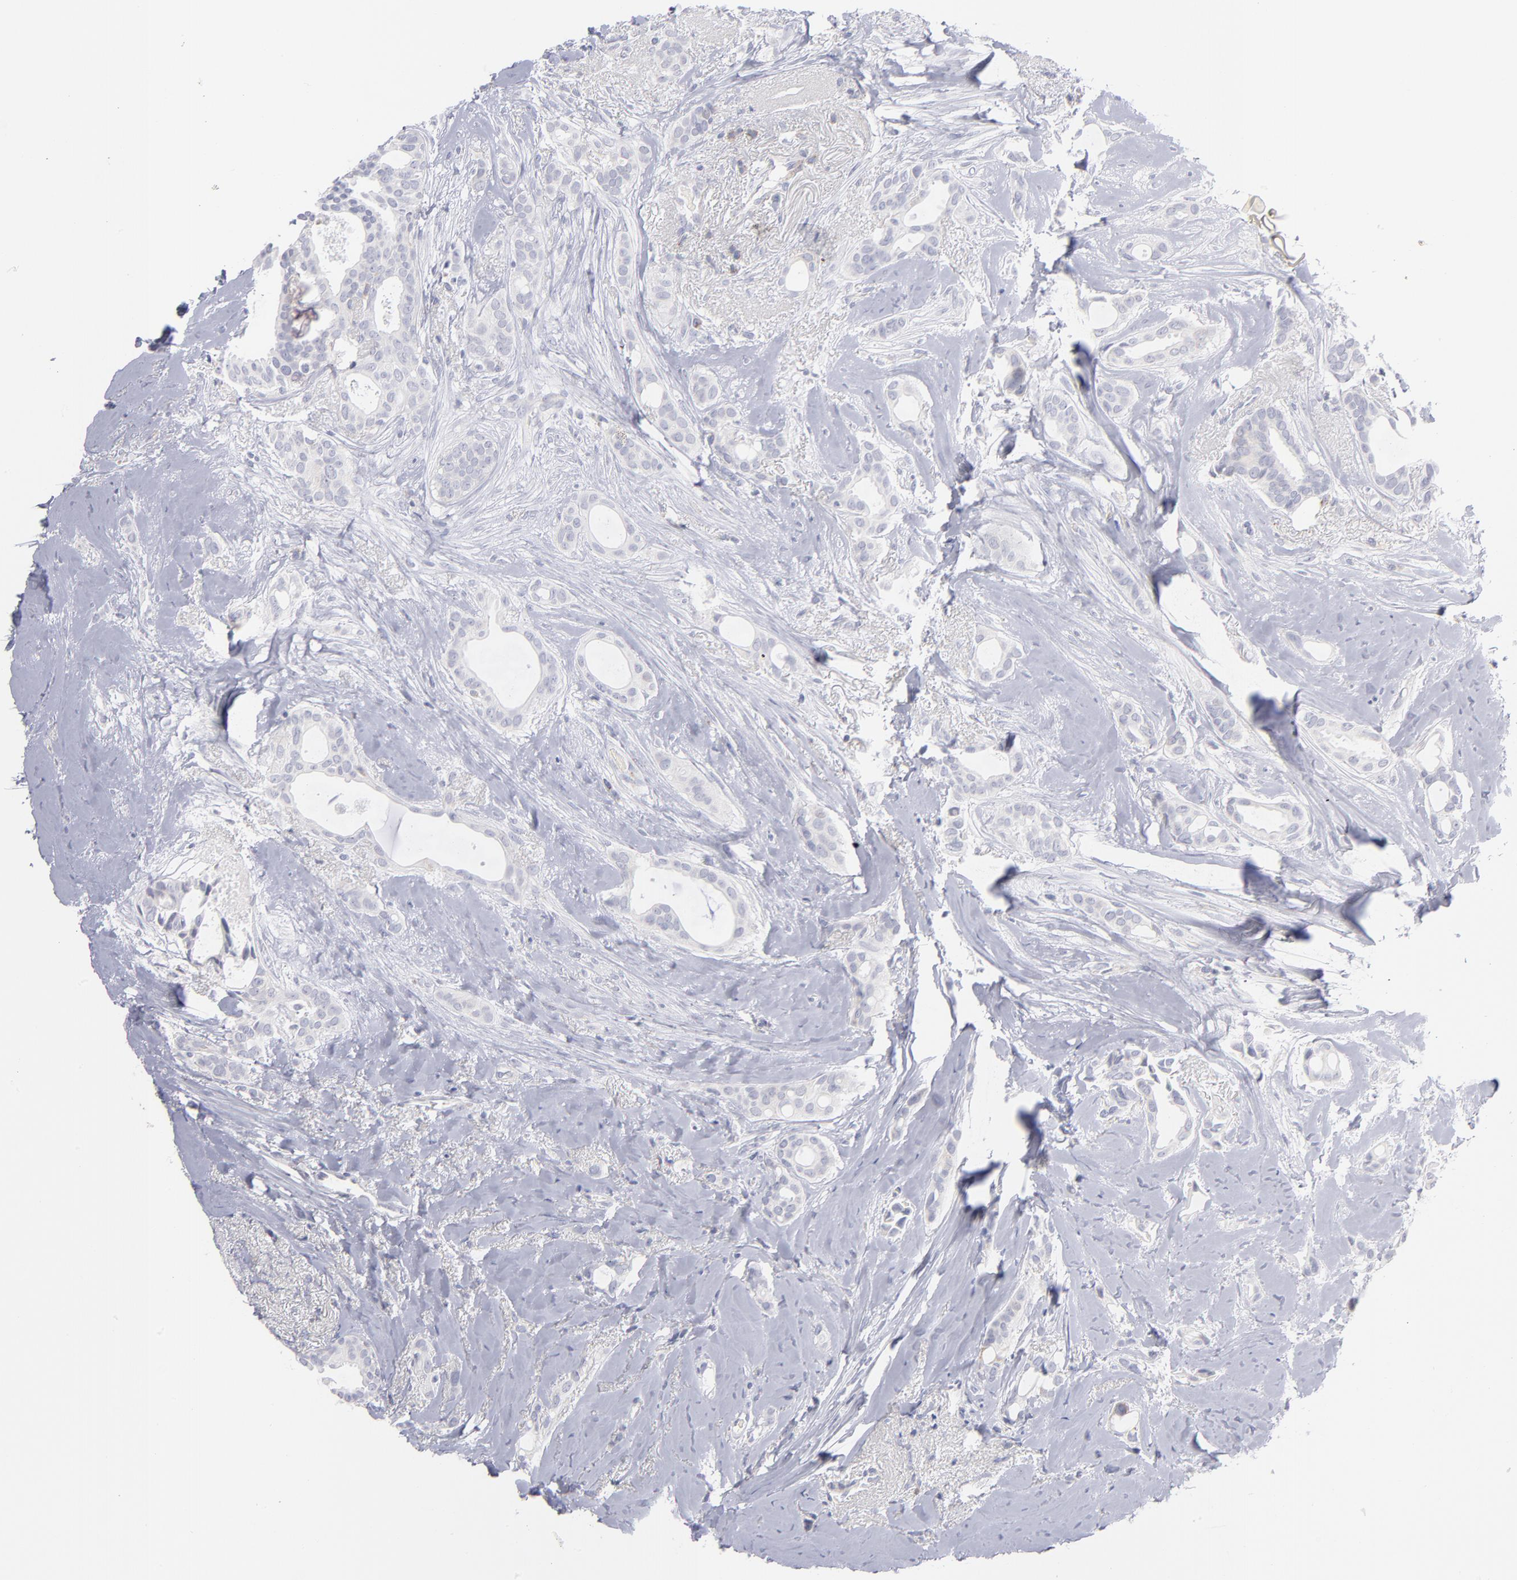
{"staining": {"intensity": "negative", "quantity": "none", "location": "none"}, "tissue": "breast cancer", "cell_type": "Tumor cells", "image_type": "cancer", "snomed": [{"axis": "morphology", "description": "Duct carcinoma"}, {"axis": "topography", "description": "Breast"}], "caption": "Tumor cells are negative for protein expression in human infiltrating ductal carcinoma (breast).", "gene": "MTHFD2", "patient": {"sex": "female", "age": 54}}